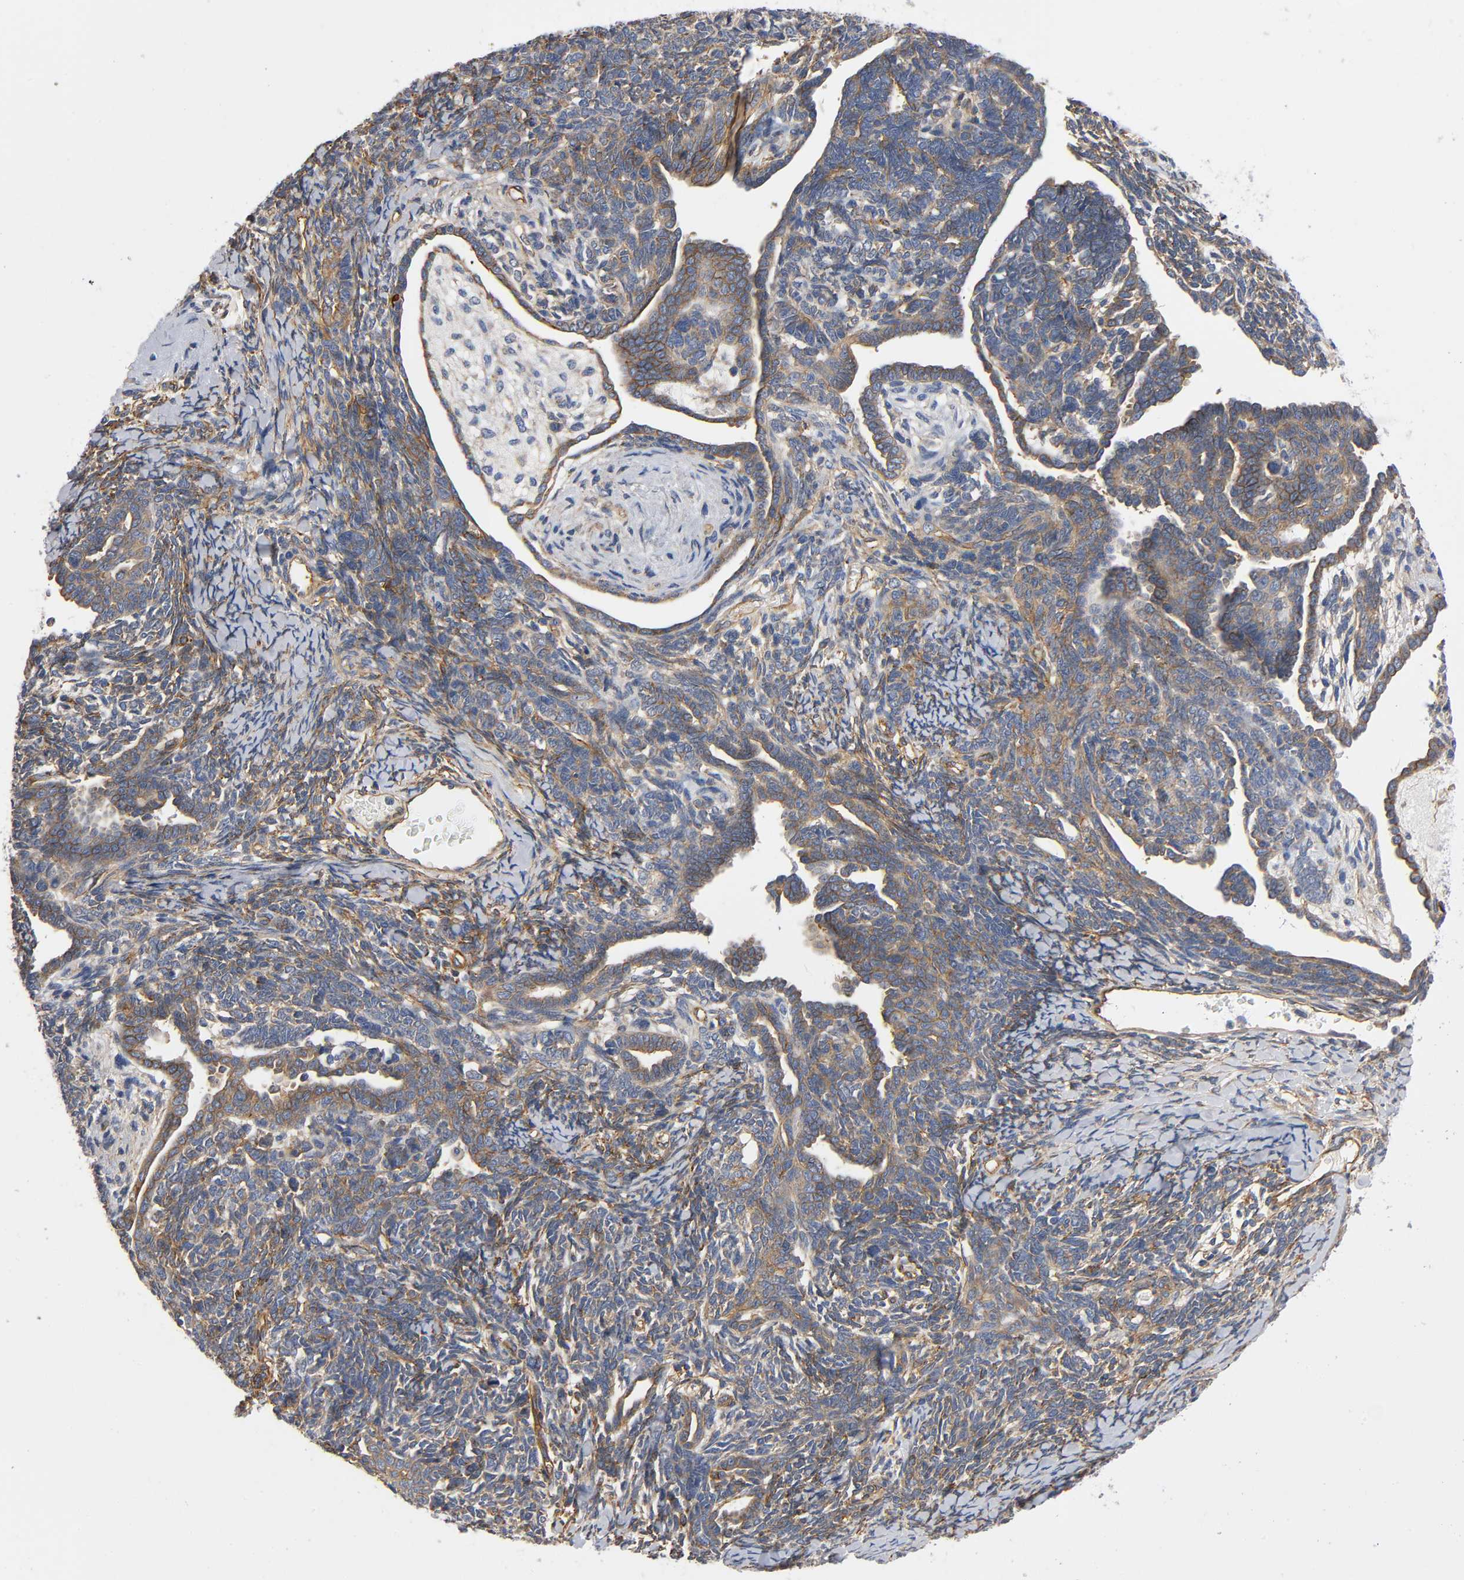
{"staining": {"intensity": "moderate", "quantity": ">75%", "location": "cytoplasmic/membranous"}, "tissue": "endometrial cancer", "cell_type": "Tumor cells", "image_type": "cancer", "snomed": [{"axis": "morphology", "description": "Neoplasm, malignant, NOS"}, {"axis": "topography", "description": "Endometrium"}], "caption": "This histopathology image shows IHC staining of endometrial cancer (neoplasm (malignant)), with medium moderate cytoplasmic/membranous expression in approximately >75% of tumor cells.", "gene": "MARS1", "patient": {"sex": "female", "age": 74}}